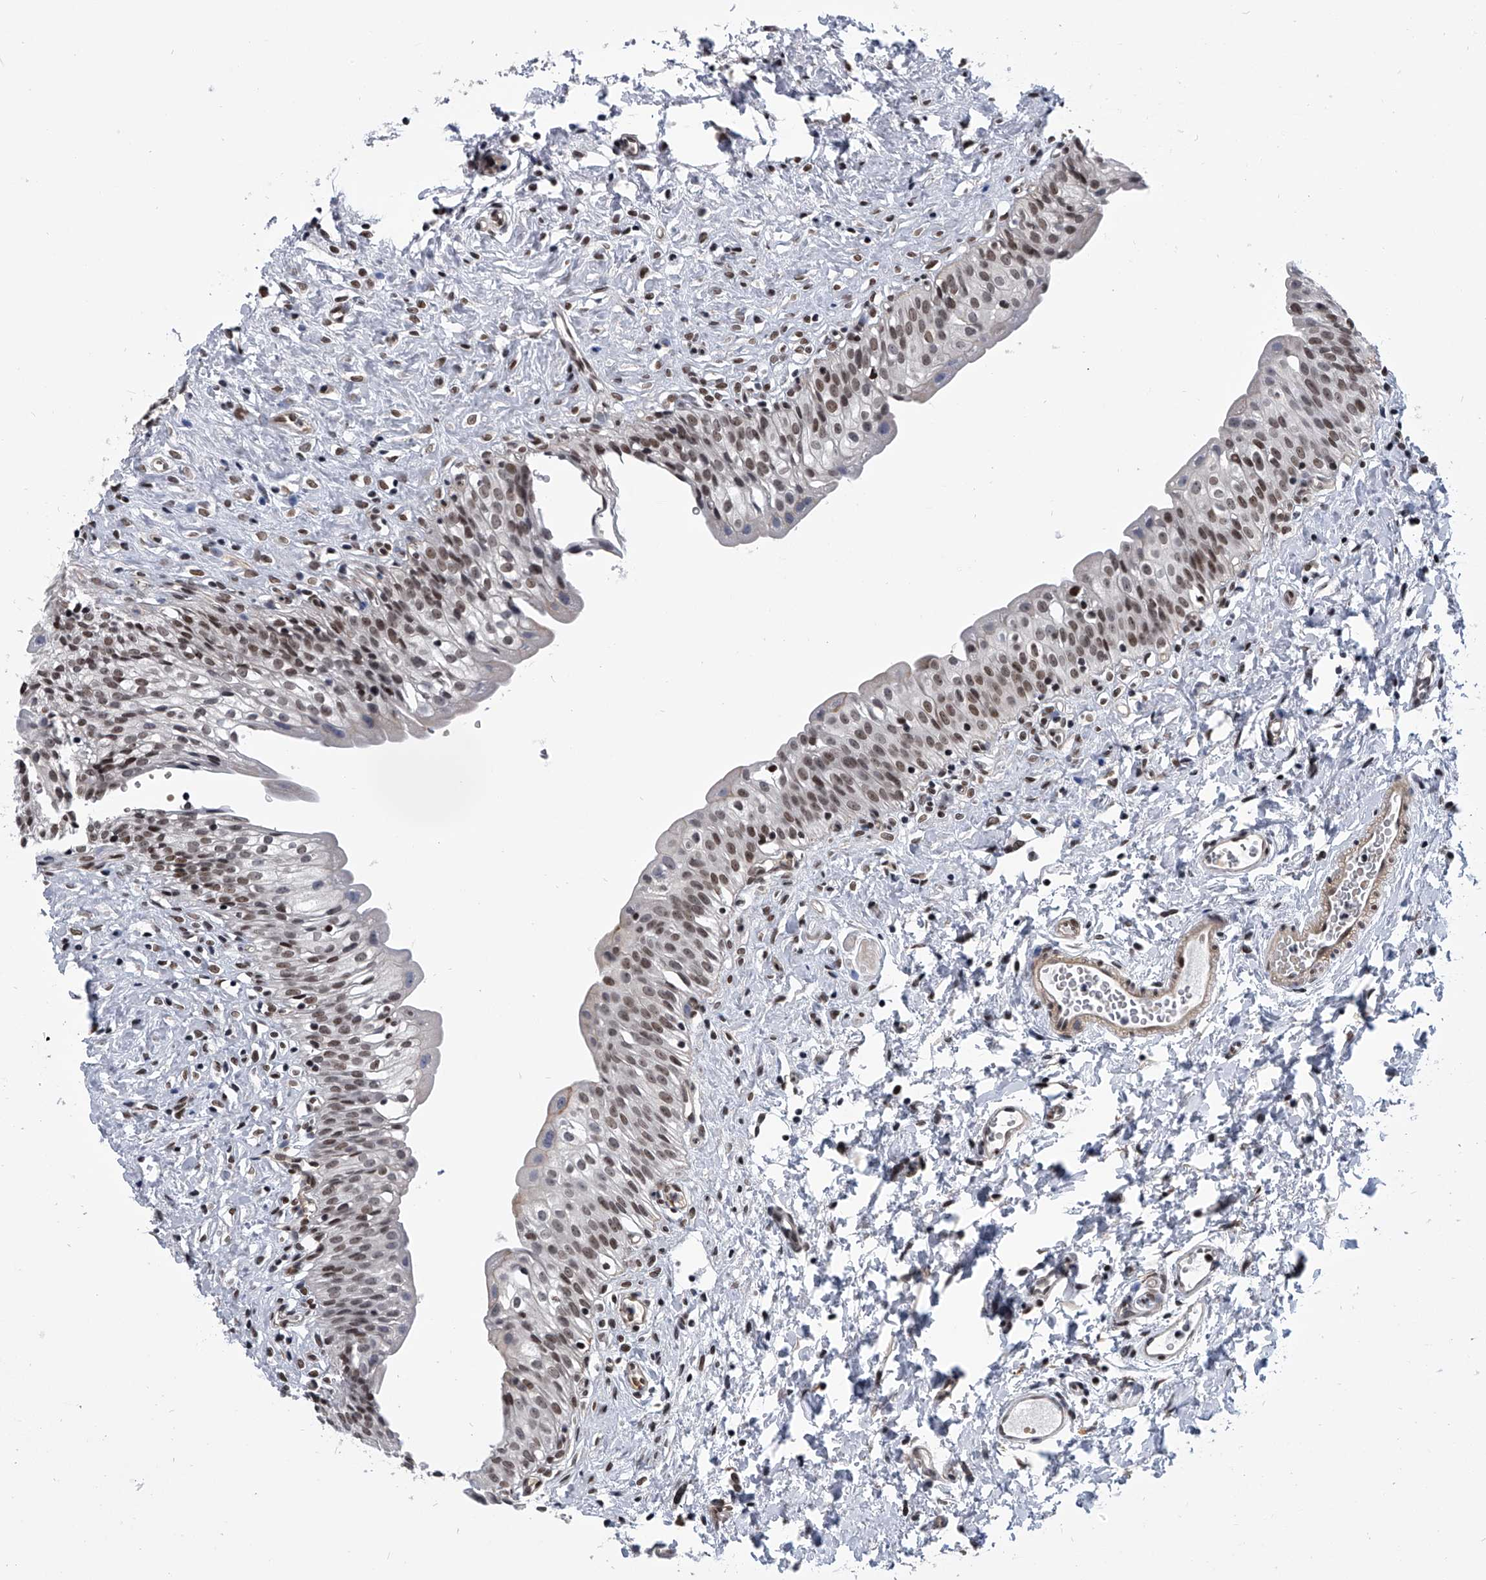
{"staining": {"intensity": "moderate", "quantity": ">75%", "location": "nuclear"}, "tissue": "urinary bladder", "cell_type": "Urothelial cells", "image_type": "normal", "snomed": [{"axis": "morphology", "description": "Normal tissue, NOS"}, {"axis": "topography", "description": "Urinary bladder"}], "caption": "Protein staining of benign urinary bladder exhibits moderate nuclear expression in about >75% of urothelial cells. The staining was performed using DAB to visualize the protein expression in brown, while the nuclei were stained in blue with hematoxylin (Magnification: 20x).", "gene": "SIM2", "patient": {"sex": "male", "age": 51}}